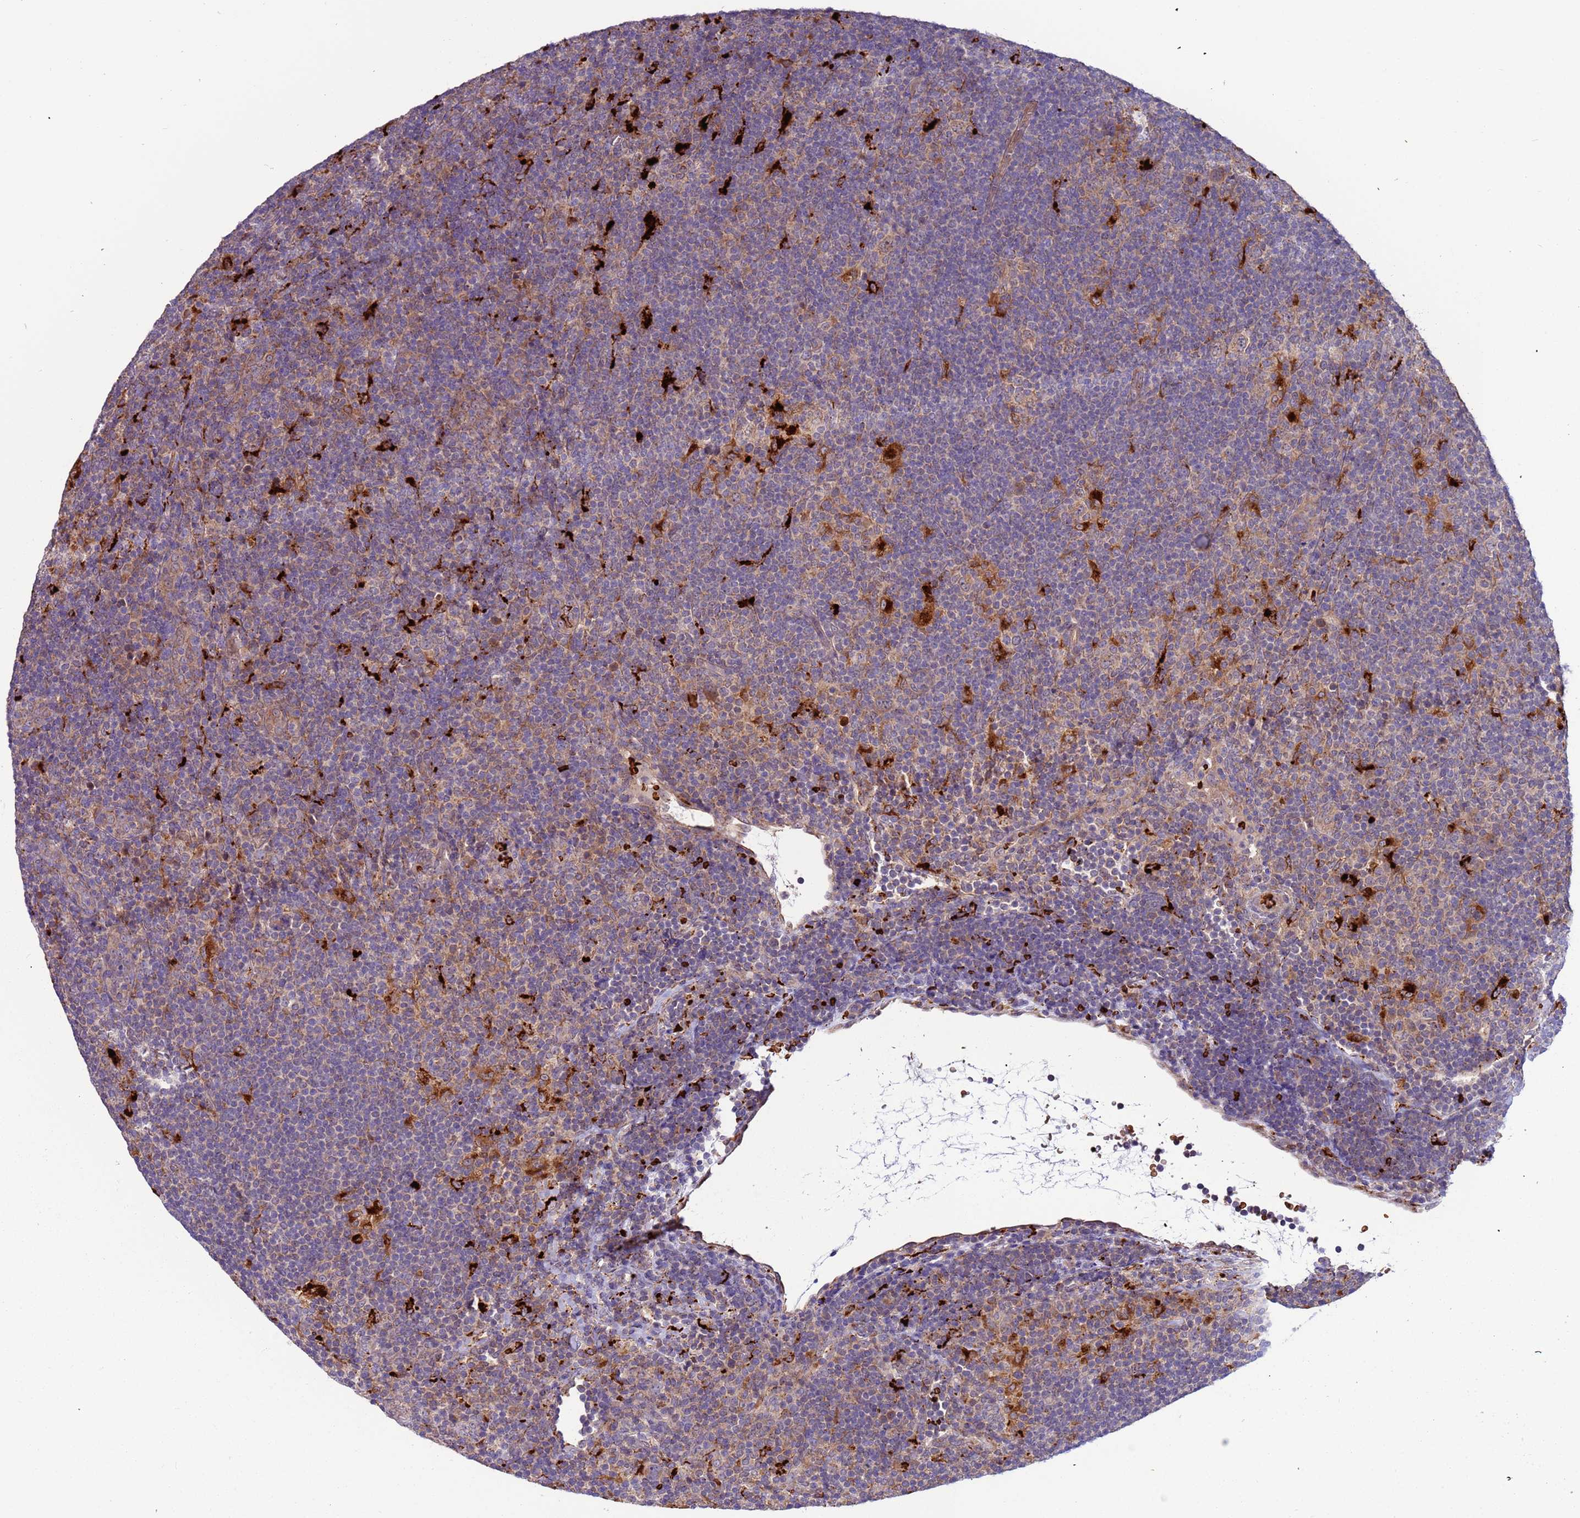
{"staining": {"intensity": "weak", "quantity": ">75%", "location": "cytoplasmic/membranous"}, "tissue": "lymphoma", "cell_type": "Tumor cells", "image_type": "cancer", "snomed": [{"axis": "morphology", "description": "Hodgkin's disease, NOS"}, {"axis": "topography", "description": "Lymph node"}], "caption": "Immunohistochemical staining of human Hodgkin's disease reveals low levels of weak cytoplasmic/membranous protein positivity in approximately >75% of tumor cells.", "gene": "VPS36", "patient": {"sex": "female", "age": 57}}